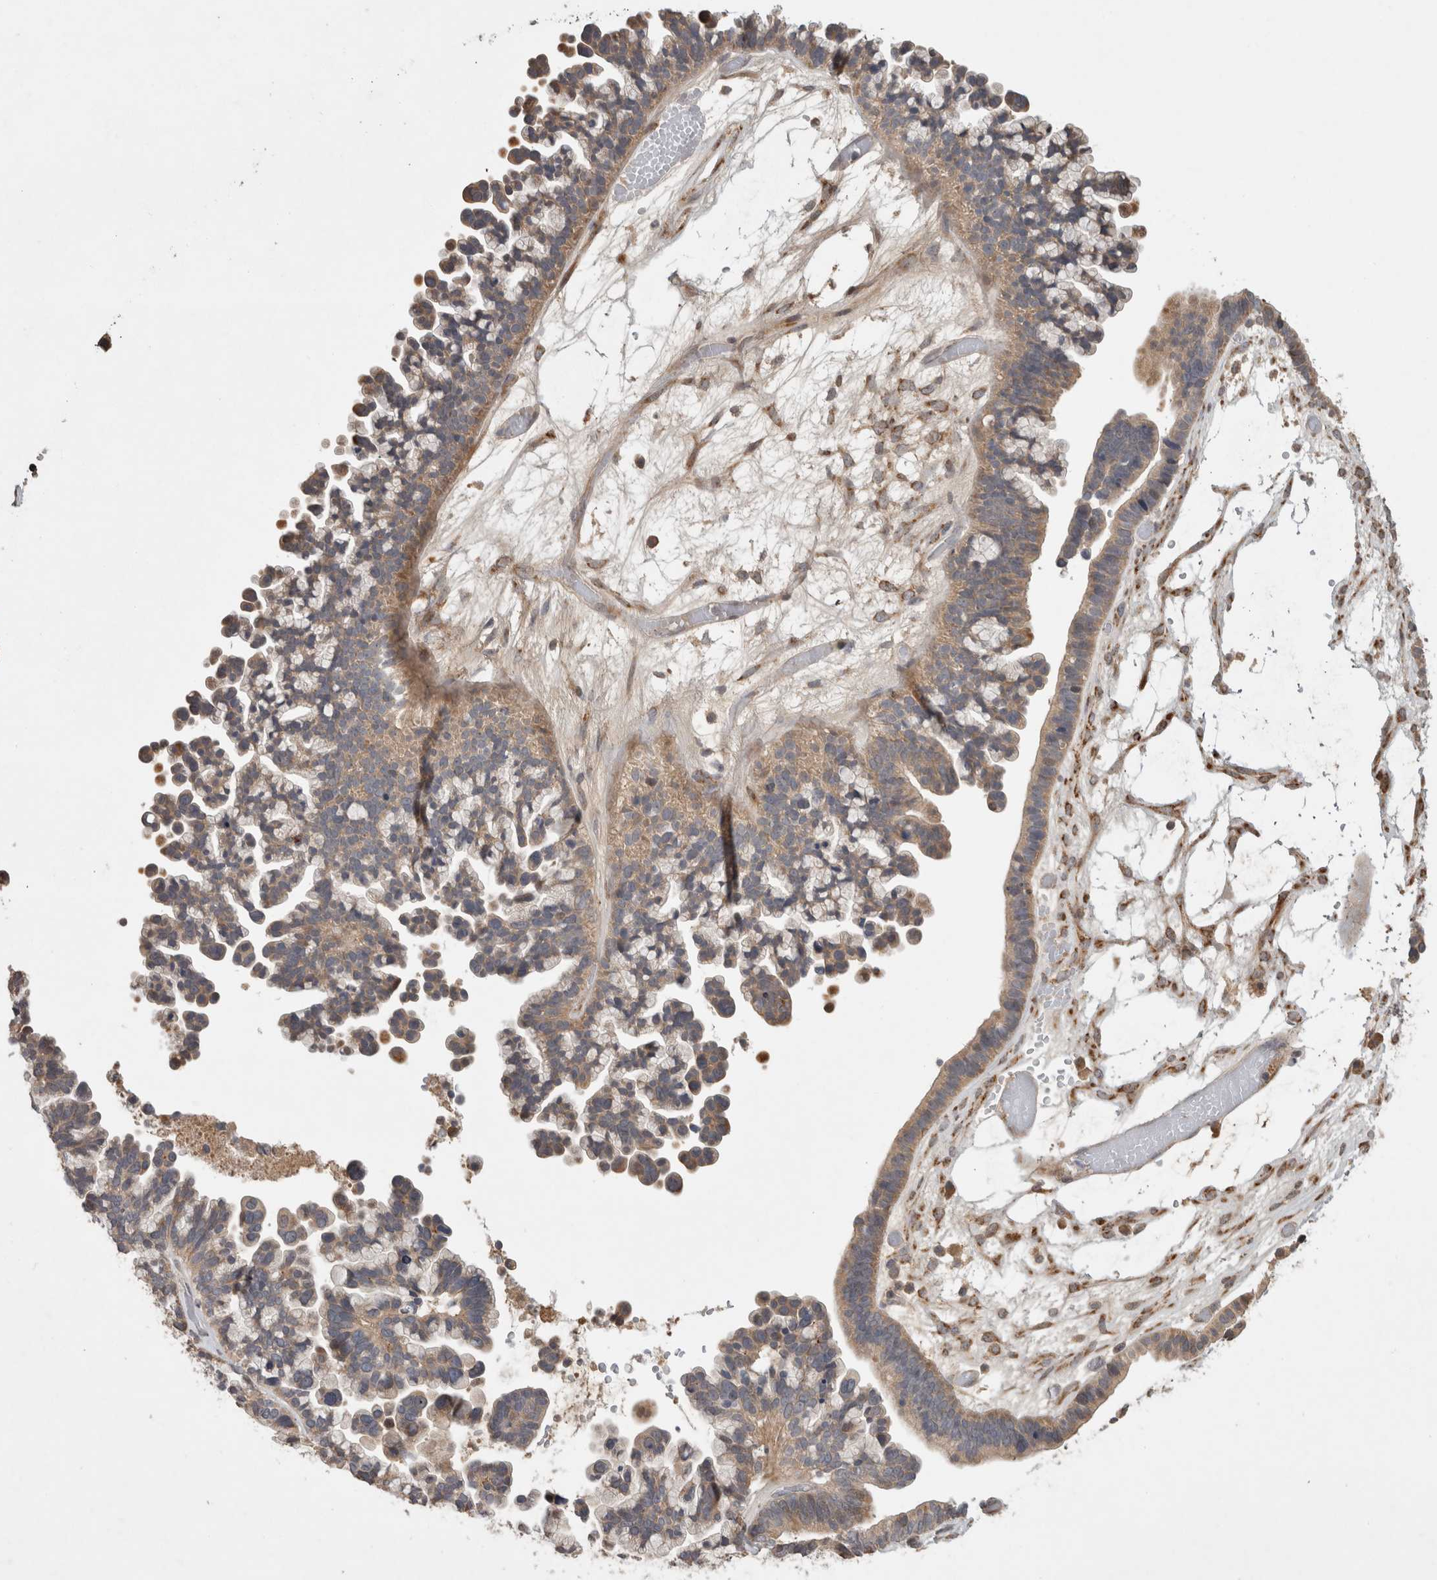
{"staining": {"intensity": "weak", "quantity": ">75%", "location": "cytoplasmic/membranous"}, "tissue": "ovarian cancer", "cell_type": "Tumor cells", "image_type": "cancer", "snomed": [{"axis": "morphology", "description": "Cystadenocarcinoma, serous, NOS"}, {"axis": "topography", "description": "Ovary"}], "caption": "Immunohistochemistry (IHC) (DAB (3,3'-diaminobenzidine)) staining of serous cystadenocarcinoma (ovarian) demonstrates weak cytoplasmic/membranous protein expression in about >75% of tumor cells. (DAB (3,3'-diaminobenzidine) IHC, brown staining for protein, blue staining for nuclei).", "gene": "SERAC1", "patient": {"sex": "female", "age": 56}}